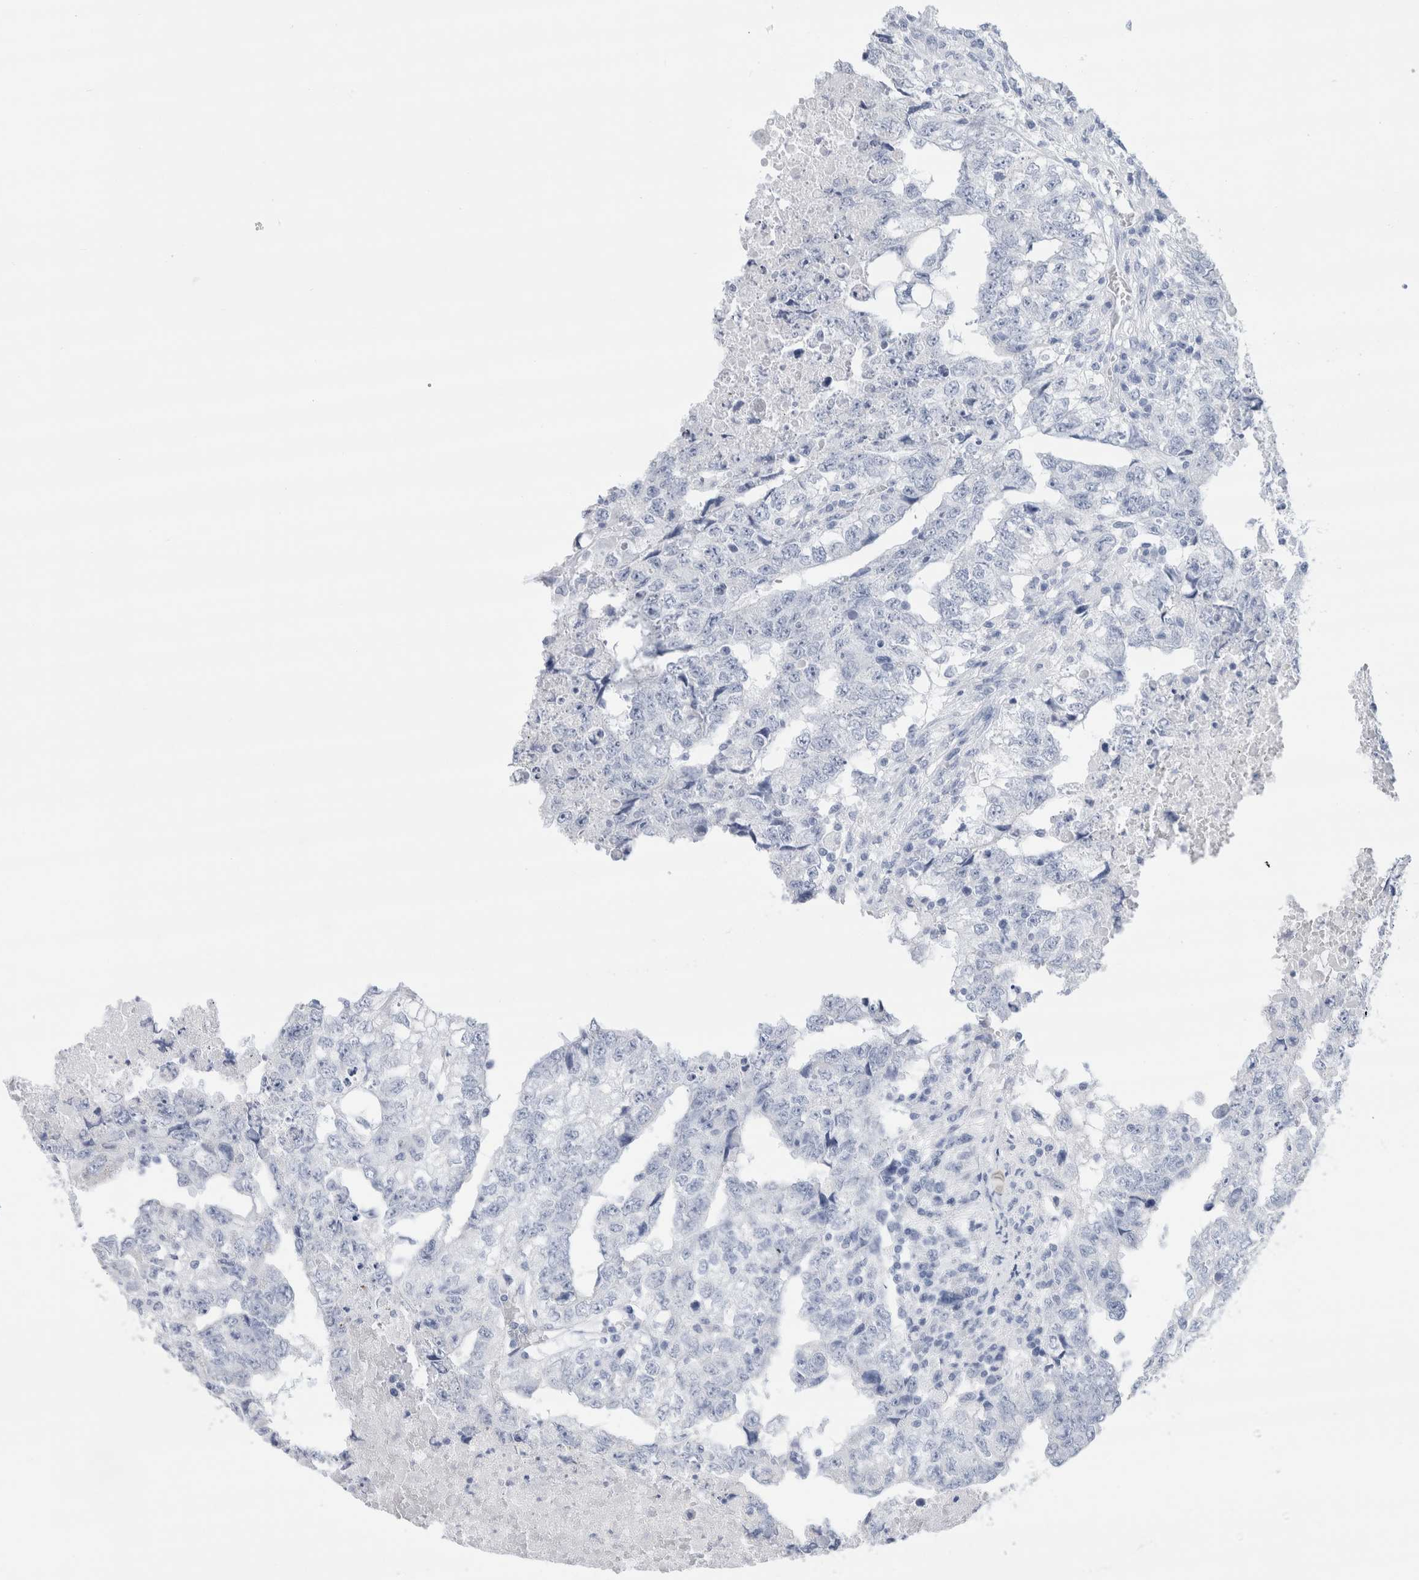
{"staining": {"intensity": "negative", "quantity": "none", "location": "none"}, "tissue": "testis cancer", "cell_type": "Tumor cells", "image_type": "cancer", "snomed": [{"axis": "morphology", "description": "Carcinoma, Embryonal, NOS"}, {"axis": "topography", "description": "Testis"}], "caption": "Immunohistochemistry image of human embryonal carcinoma (testis) stained for a protein (brown), which exhibits no positivity in tumor cells.", "gene": "ECHDC2", "patient": {"sex": "male", "age": 36}}